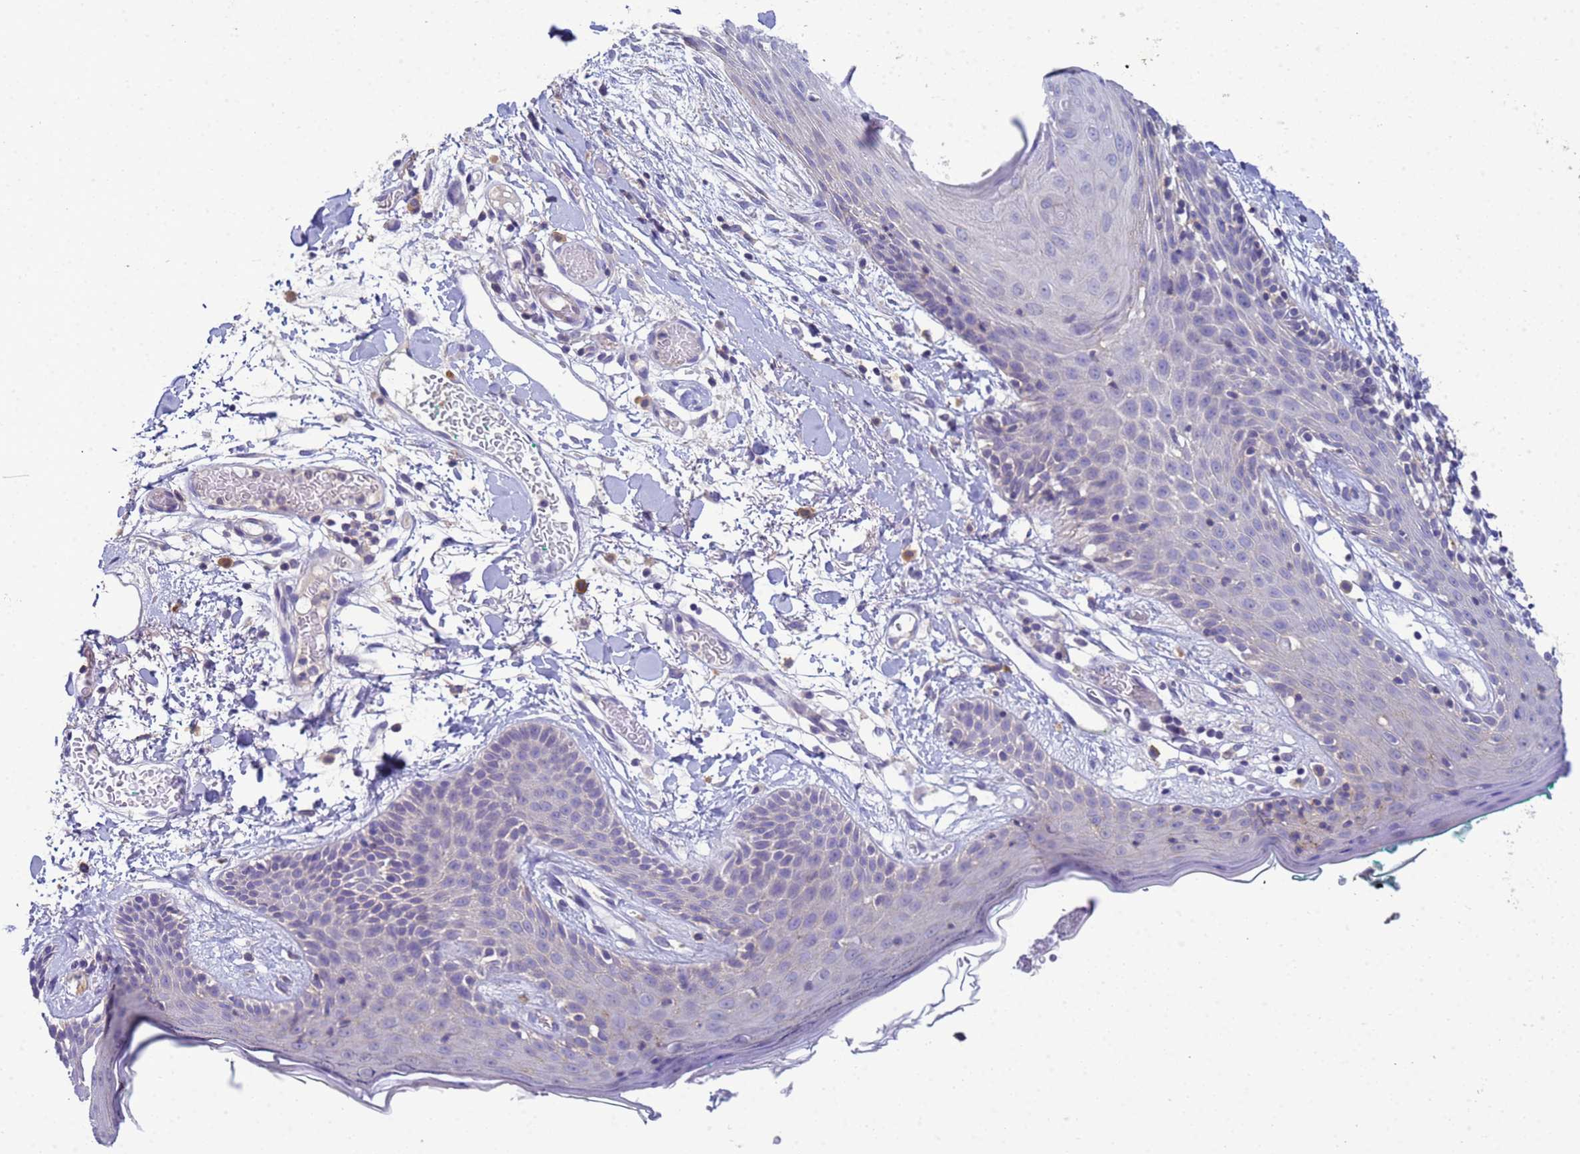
{"staining": {"intensity": "negative", "quantity": "none", "location": "none"}, "tissue": "skin", "cell_type": "Fibroblasts", "image_type": "normal", "snomed": [{"axis": "morphology", "description": "Normal tissue, NOS"}, {"axis": "topography", "description": "Skin"}], "caption": "High power microscopy histopathology image of an IHC micrograph of normal skin, revealing no significant expression in fibroblasts. (Stains: DAB immunohistochemistry with hematoxylin counter stain, Microscopy: brightfield microscopy at high magnification).", "gene": "KLHL13", "patient": {"sex": "male", "age": 79}}